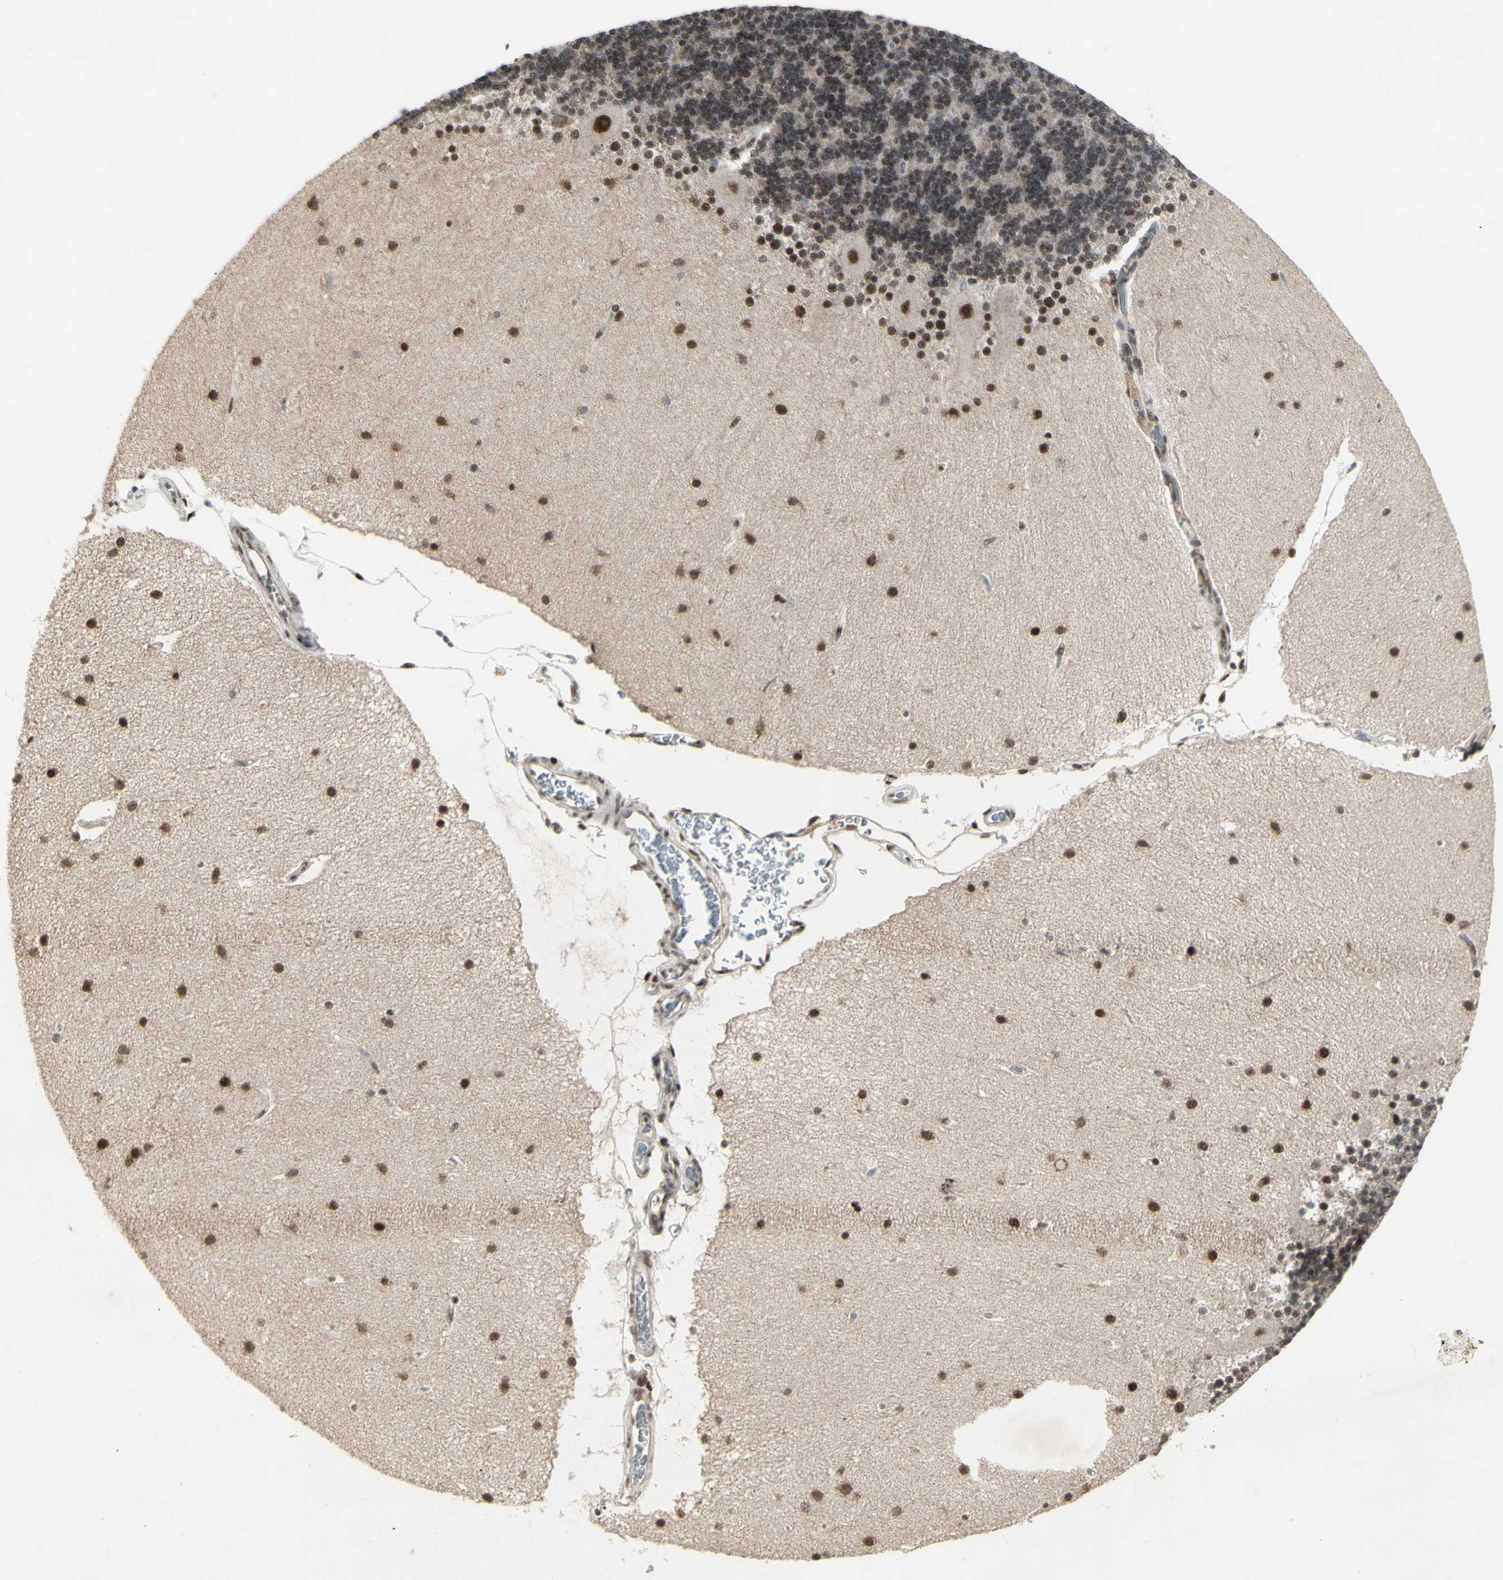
{"staining": {"intensity": "moderate", "quantity": "25%-75%", "location": "nuclear"}, "tissue": "cerebellum", "cell_type": "Cells in granular layer", "image_type": "normal", "snomed": [{"axis": "morphology", "description": "Normal tissue, NOS"}, {"axis": "topography", "description": "Cerebellum"}], "caption": "Human cerebellum stained for a protein (brown) reveals moderate nuclear positive expression in approximately 25%-75% of cells in granular layer.", "gene": "CCNT1", "patient": {"sex": "female", "age": 54}}